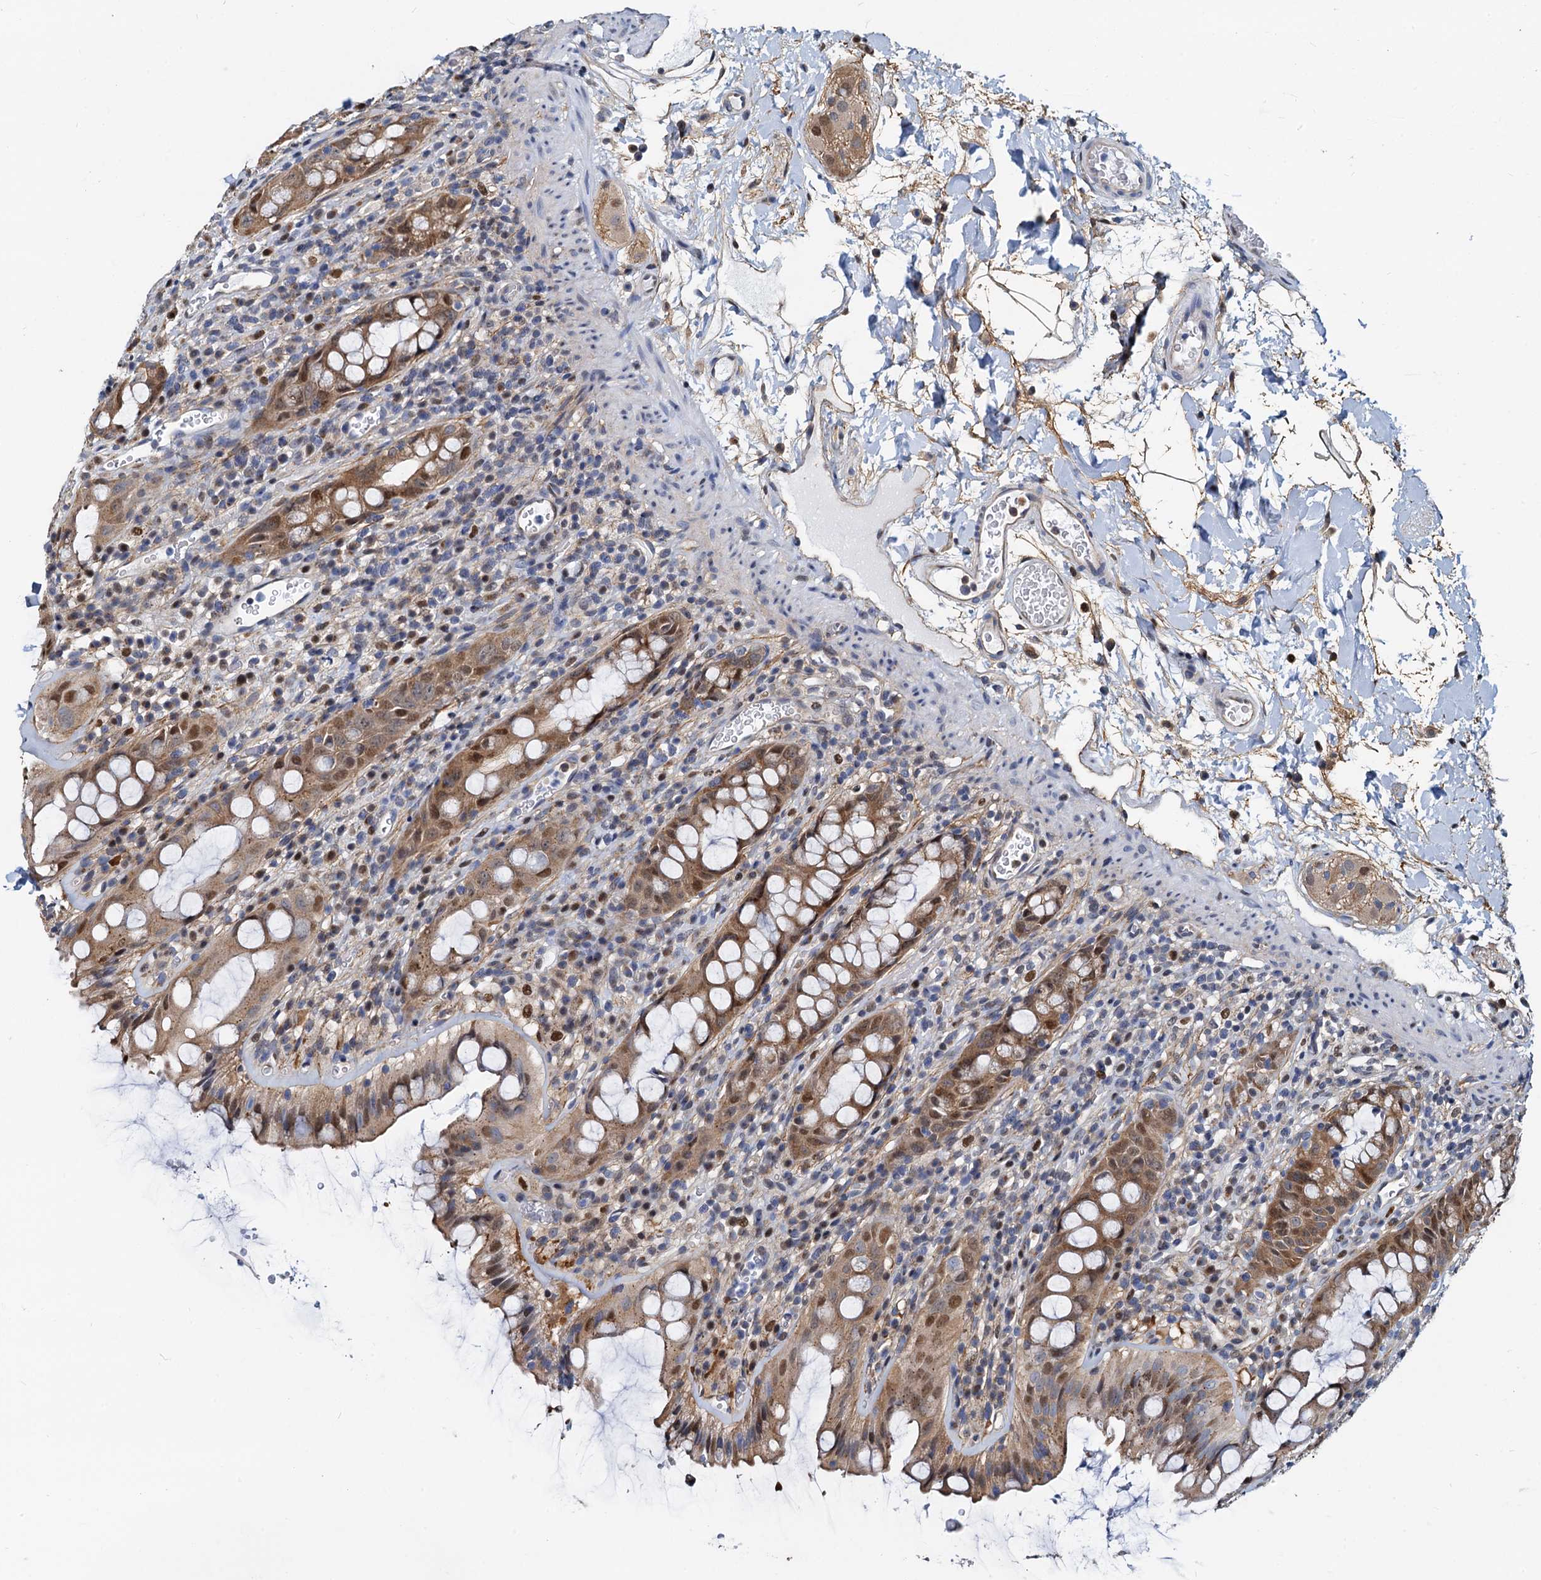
{"staining": {"intensity": "moderate", "quantity": "25%-75%", "location": "cytoplasmic/membranous,nuclear"}, "tissue": "rectum", "cell_type": "Glandular cells", "image_type": "normal", "snomed": [{"axis": "morphology", "description": "Normal tissue, NOS"}, {"axis": "topography", "description": "Rectum"}], "caption": "A brown stain labels moderate cytoplasmic/membranous,nuclear positivity of a protein in glandular cells of benign rectum. (DAB (3,3'-diaminobenzidine) IHC, brown staining for protein, blue staining for nuclei).", "gene": "PTGES3", "patient": {"sex": "female", "age": 57}}